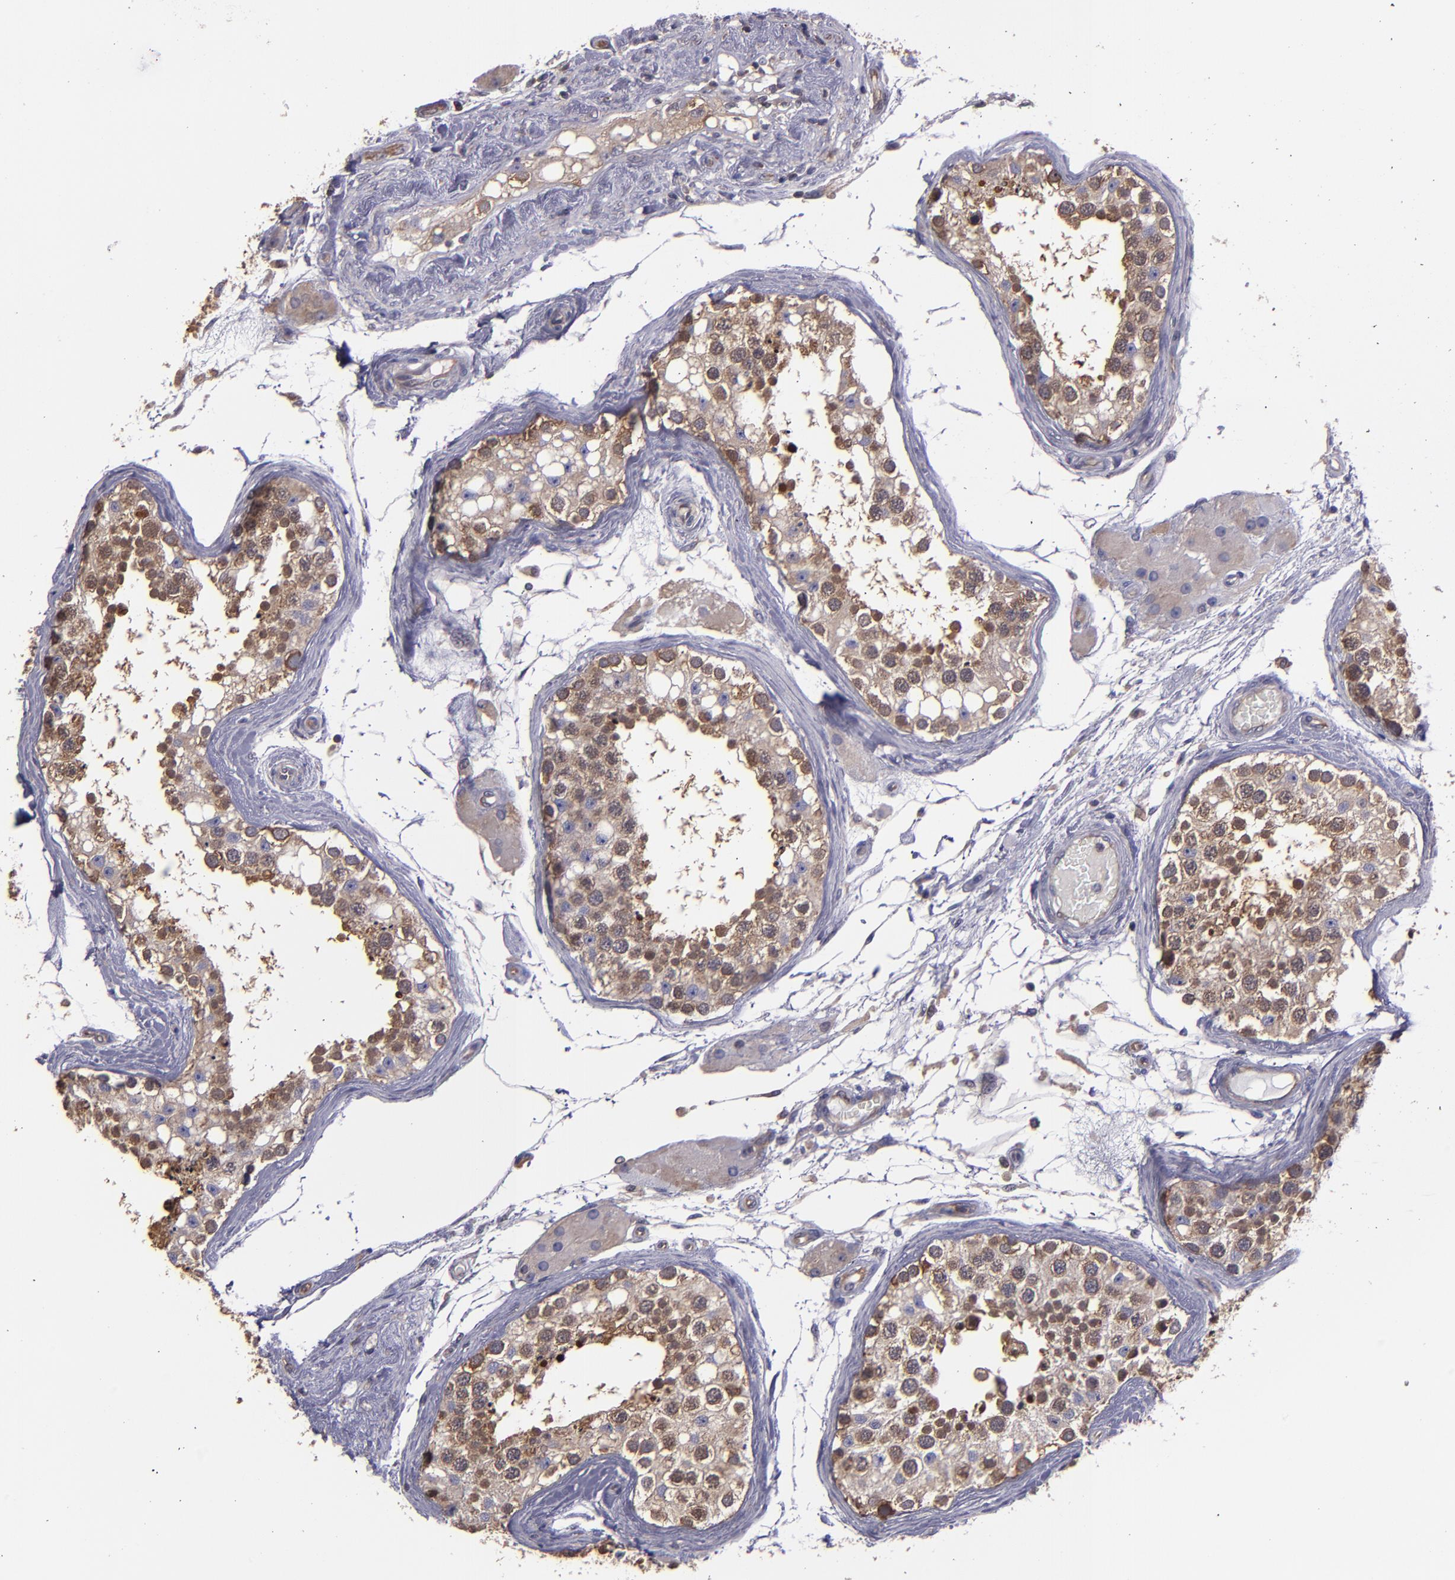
{"staining": {"intensity": "moderate", "quantity": "25%-75%", "location": "cytoplasmic/membranous"}, "tissue": "testis", "cell_type": "Cells in seminiferous ducts", "image_type": "normal", "snomed": [{"axis": "morphology", "description": "Normal tissue, NOS"}, {"axis": "topography", "description": "Testis"}], "caption": "Brown immunohistochemical staining in unremarkable testis exhibits moderate cytoplasmic/membranous staining in about 25%-75% of cells in seminiferous ducts. (Brightfield microscopy of DAB IHC at high magnification).", "gene": "CARS1", "patient": {"sex": "male", "age": 68}}